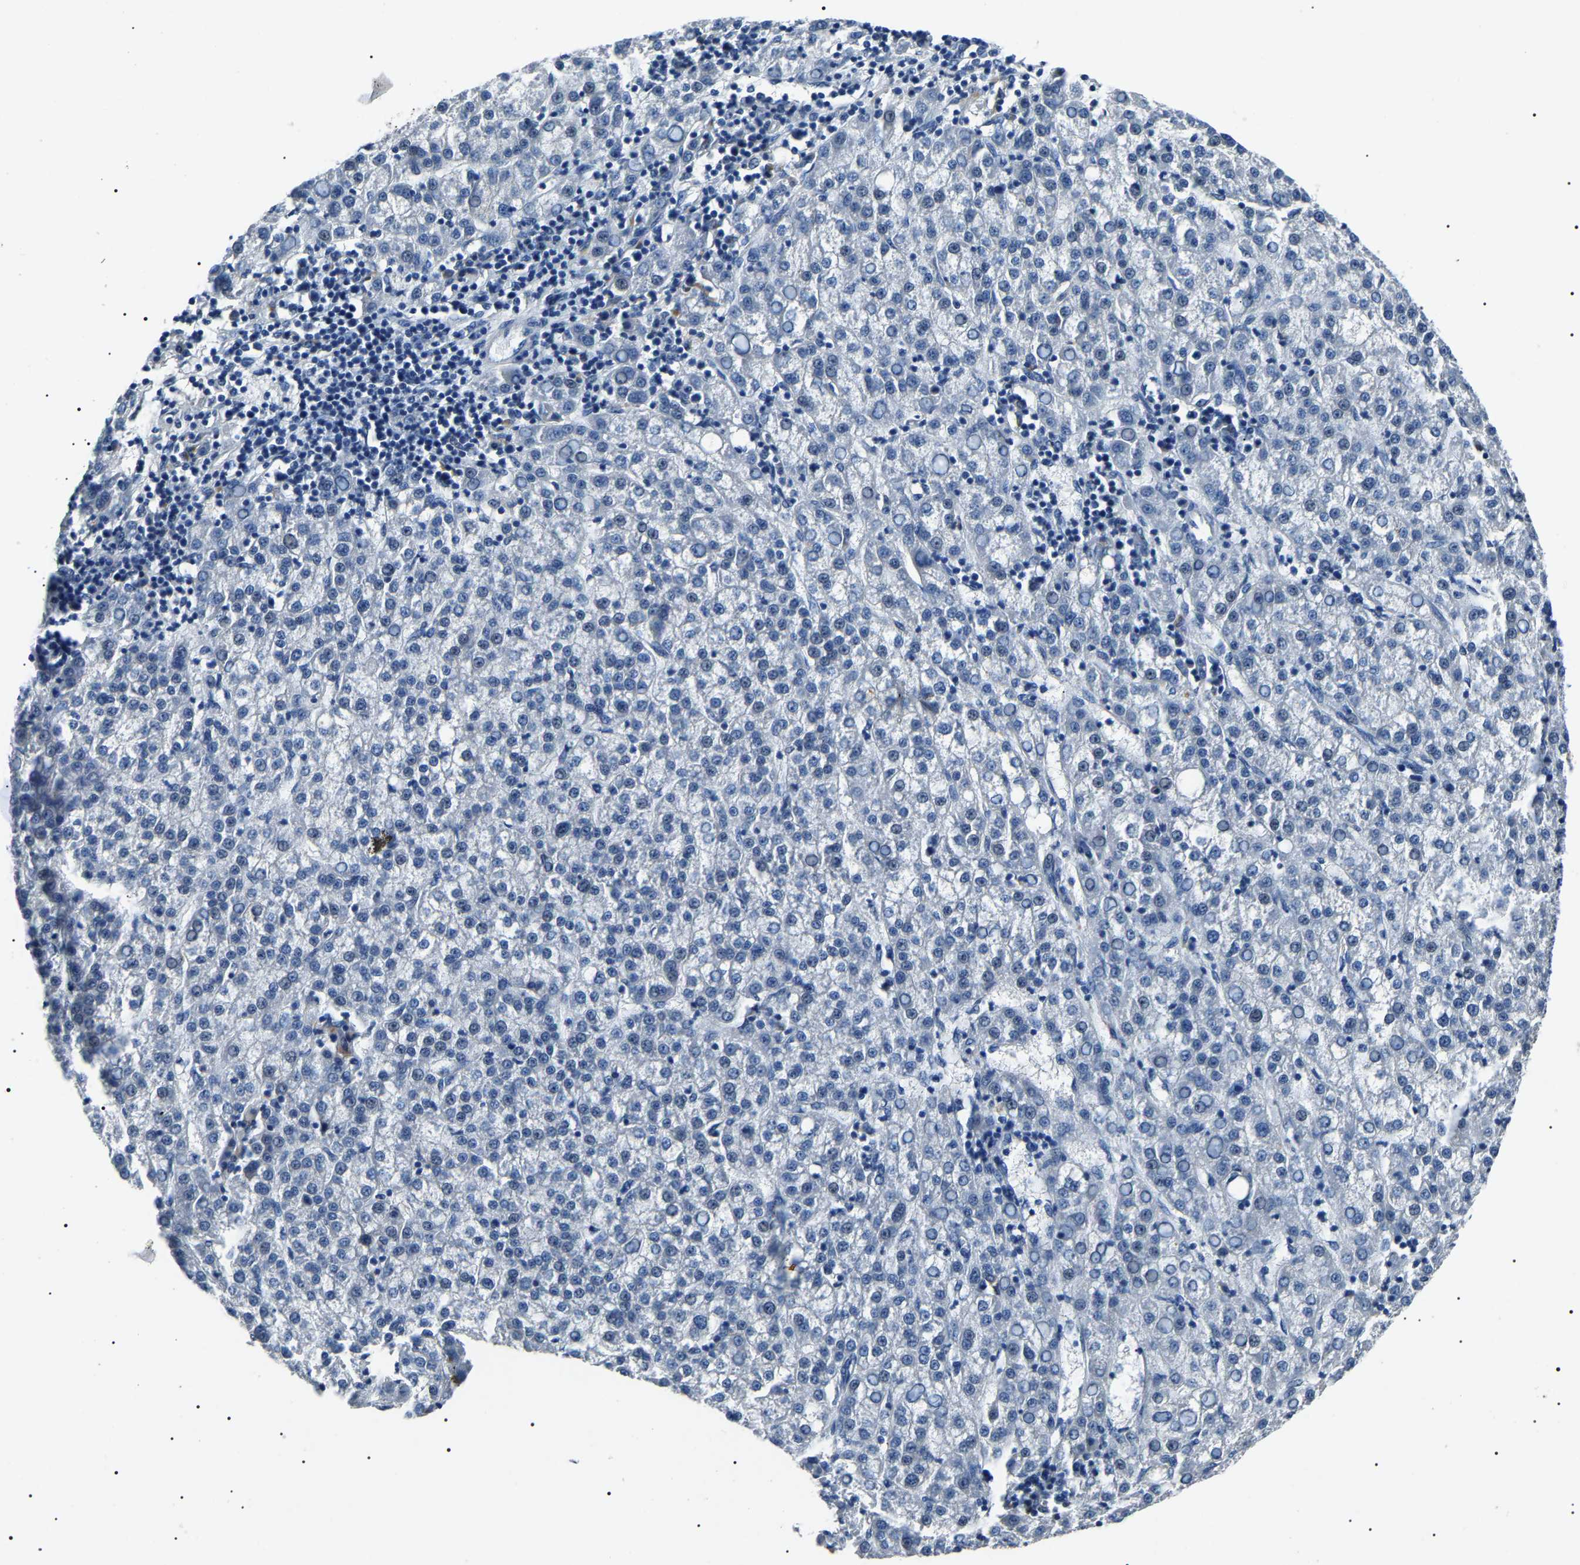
{"staining": {"intensity": "negative", "quantity": "none", "location": "none"}, "tissue": "liver cancer", "cell_type": "Tumor cells", "image_type": "cancer", "snomed": [{"axis": "morphology", "description": "Carcinoma, Hepatocellular, NOS"}, {"axis": "topography", "description": "Liver"}], "caption": "Photomicrograph shows no significant protein positivity in tumor cells of liver cancer (hepatocellular carcinoma). (IHC, brightfield microscopy, high magnification).", "gene": "KLK15", "patient": {"sex": "female", "age": 58}}